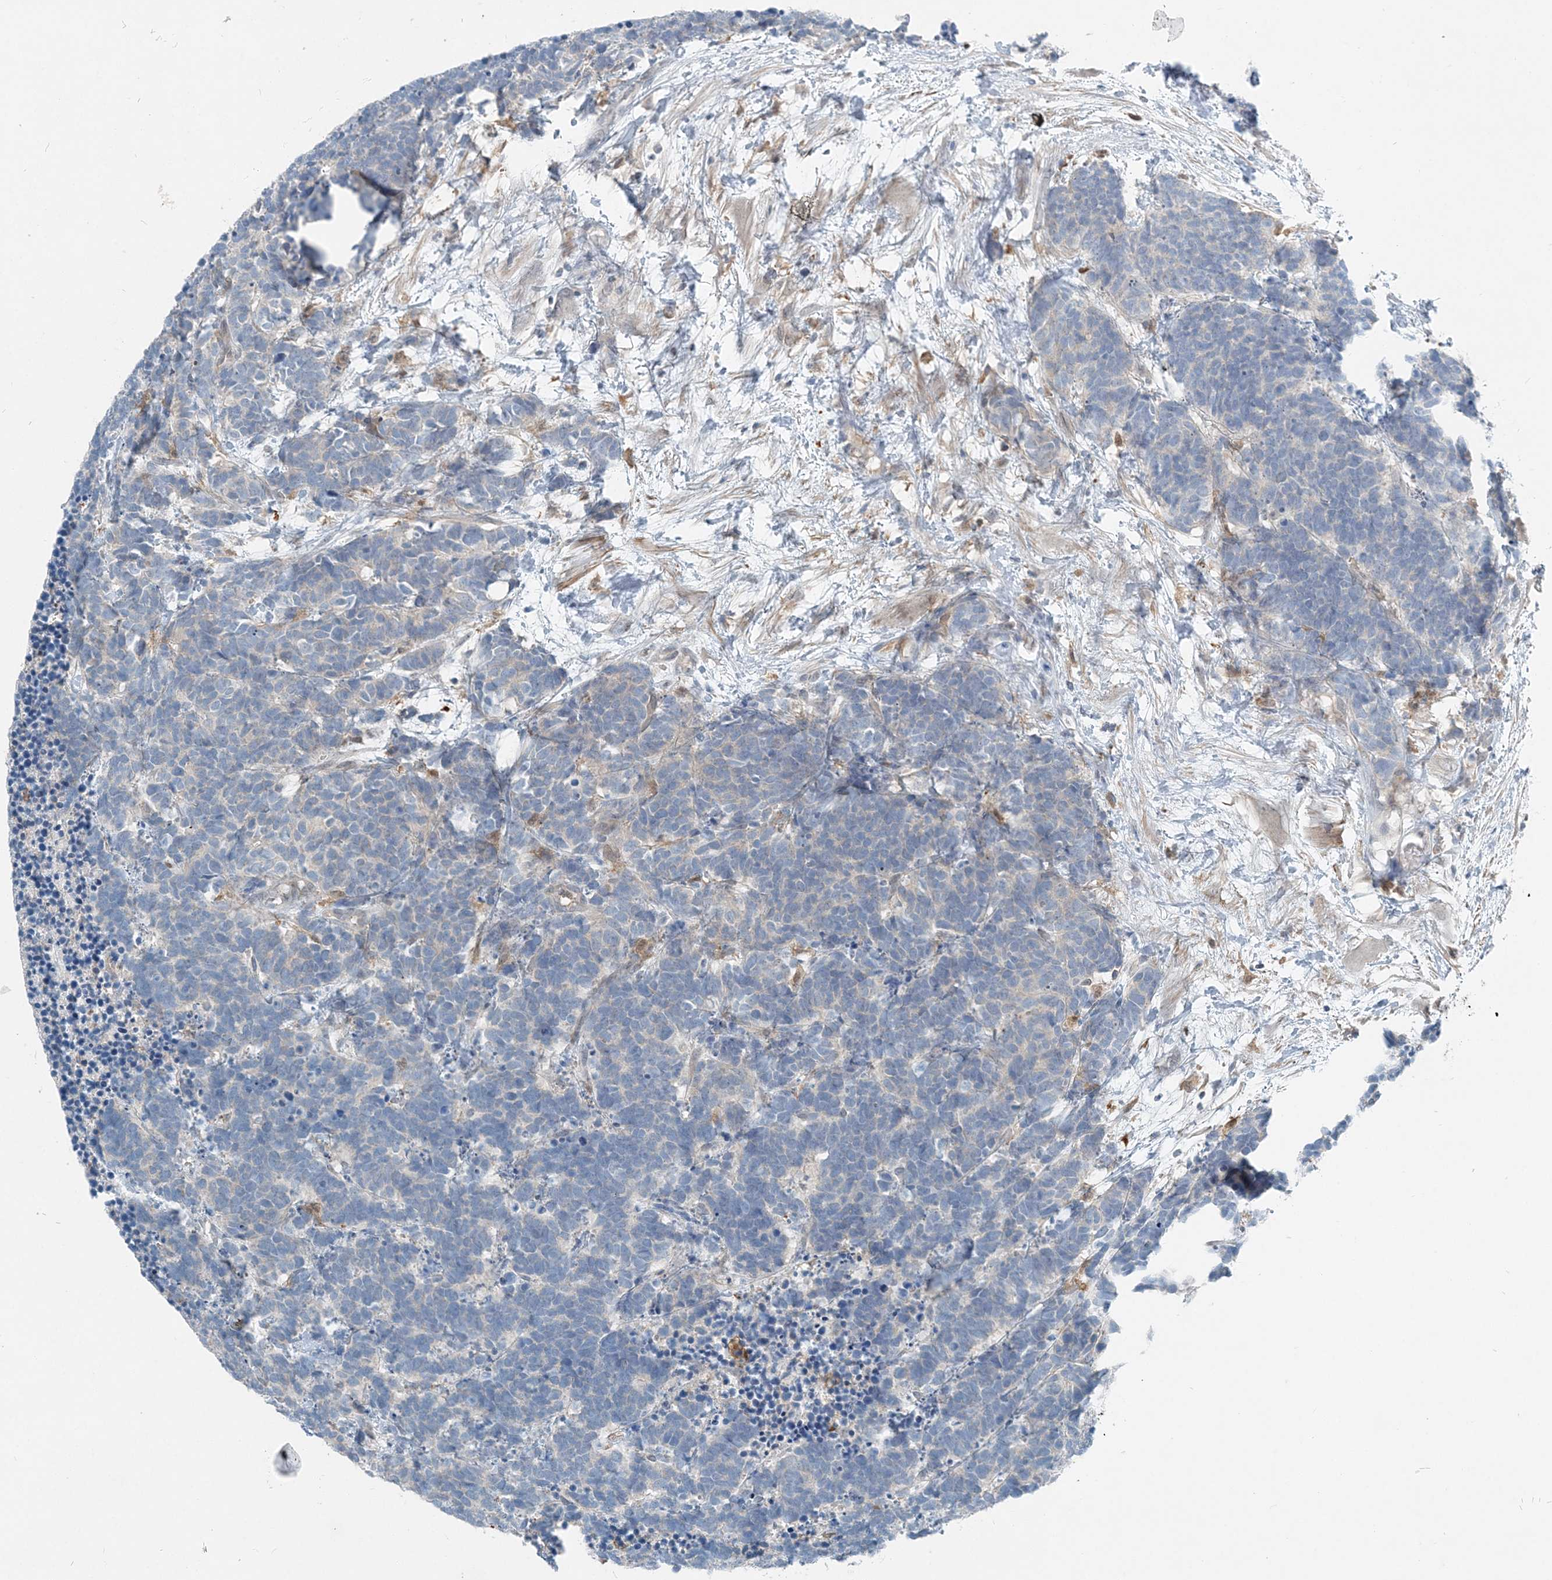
{"staining": {"intensity": "negative", "quantity": "none", "location": "none"}, "tissue": "carcinoid", "cell_type": "Tumor cells", "image_type": "cancer", "snomed": [{"axis": "morphology", "description": "Carcinoma, NOS"}, {"axis": "morphology", "description": "Carcinoid, malignant, NOS"}, {"axis": "topography", "description": "Urinary bladder"}], "caption": "Immunohistochemical staining of carcinoid reveals no significant staining in tumor cells. (DAB immunohistochemistry, high magnification).", "gene": "ARMH1", "patient": {"sex": "male", "age": 57}}